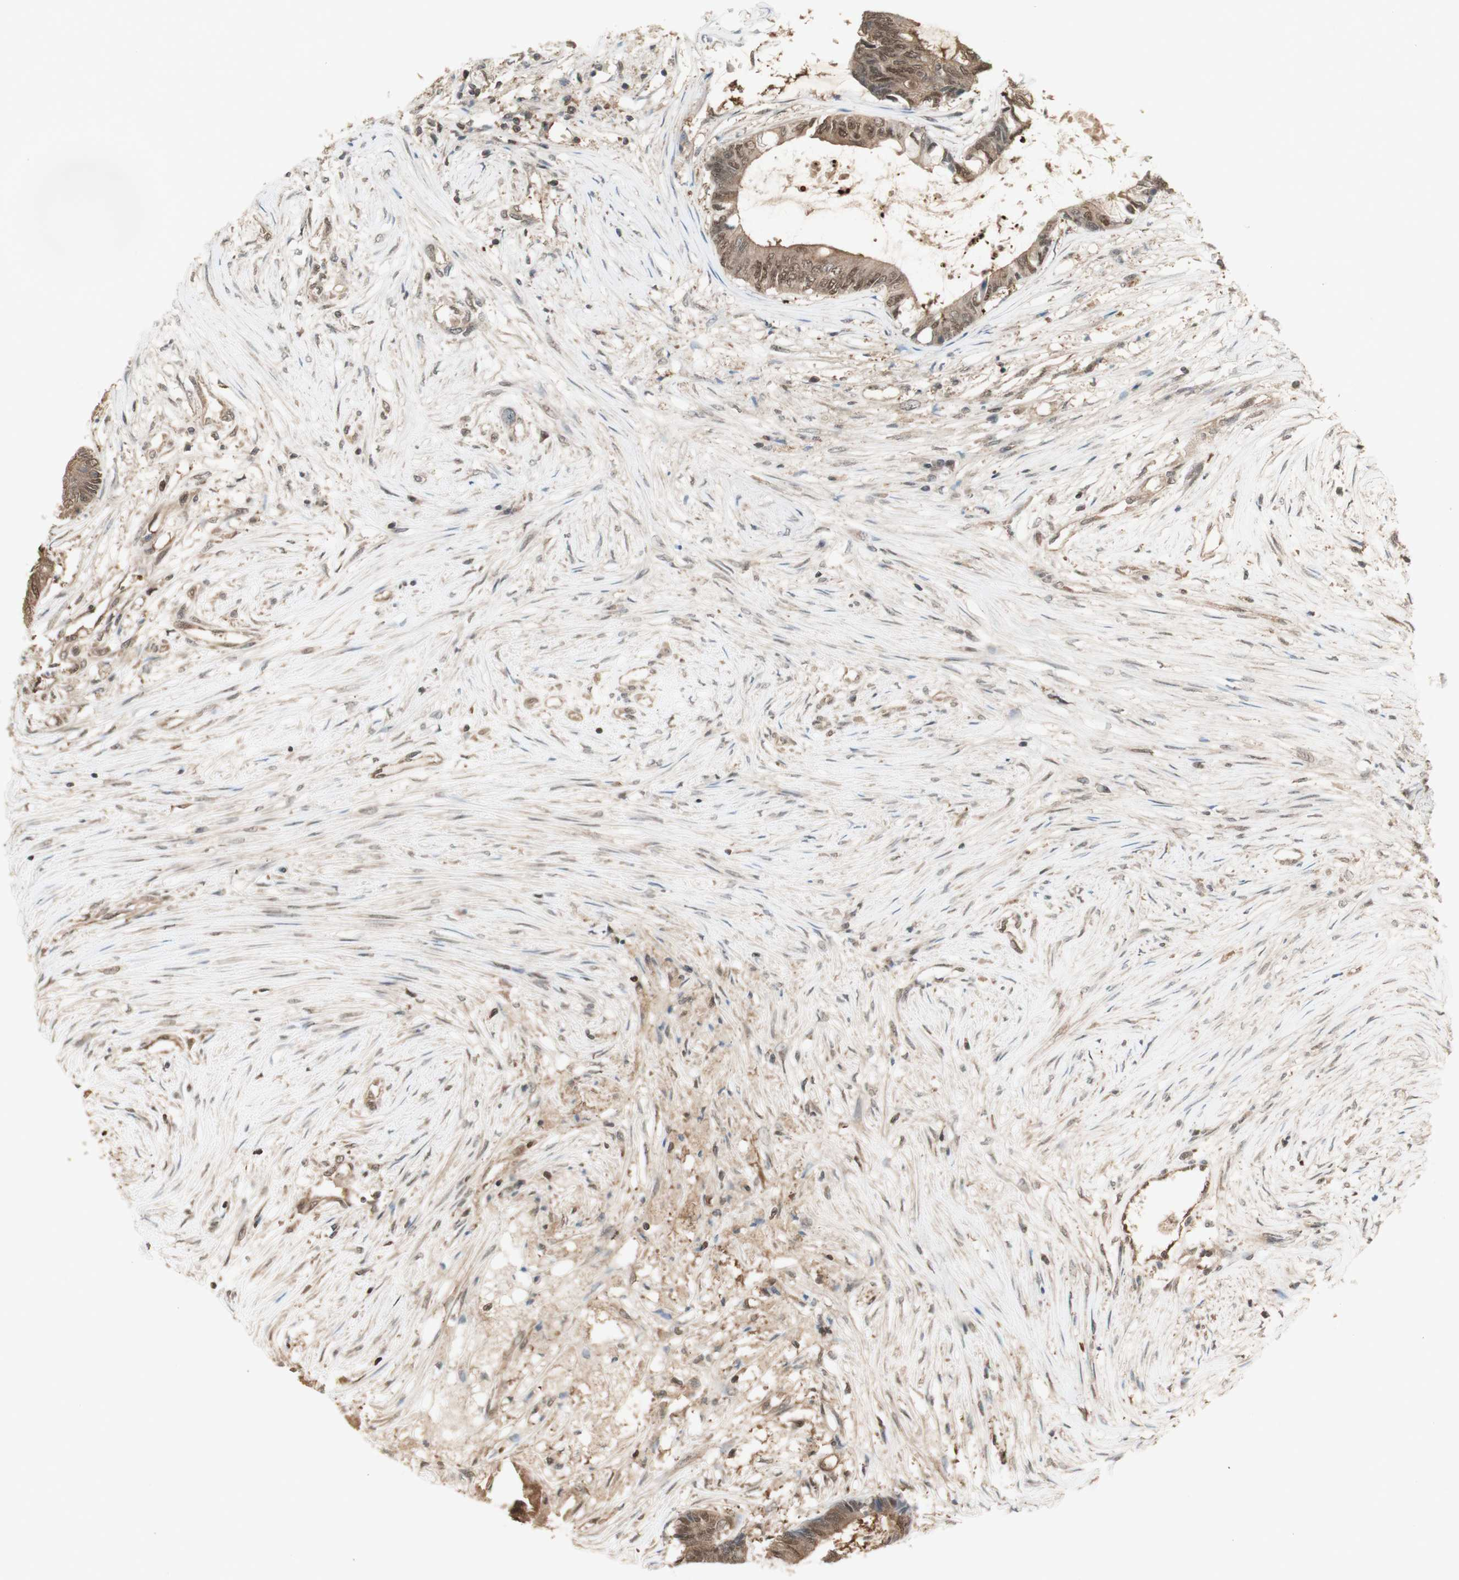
{"staining": {"intensity": "moderate", "quantity": ">75%", "location": "cytoplasmic/membranous,nuclear"}, "tissue": "colorectal cancer", "cell_type": "Tumor cells", "image_type": "cancer", "snomed": [{"axis": "morphology", "description": "Adenocarcinoma, NOS"}, {"axis": "topography", "description": "Rectum"}], "caption": "Protein analysis of adenocarcinoma (colorectal) tissue displays moderate cytoplasmic/membranous and nuclear expression in about >75% of tumor cells. Nuclei are stained in blue.", "gene": "YWHAB", "patient": {"sex": "male", "age": 63}}